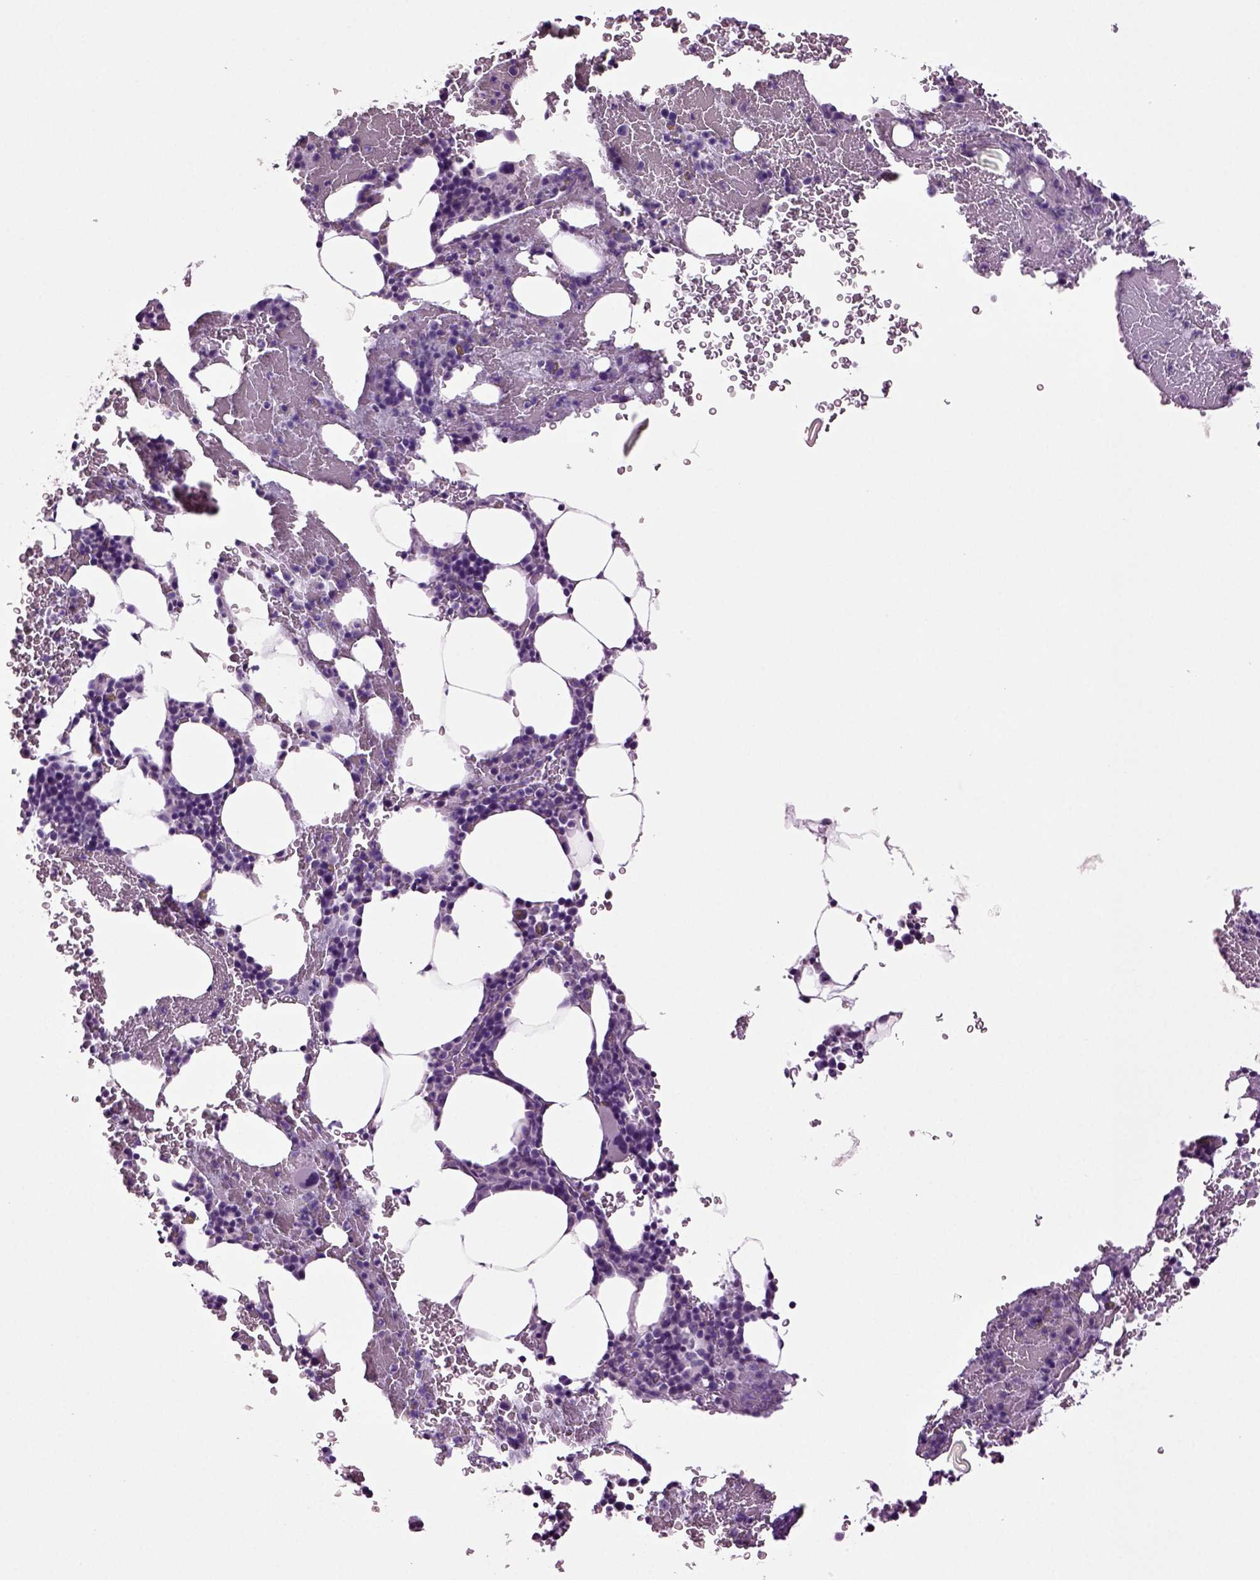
{"staining": {"intensity": "moderate", "quantity": "<25%", "location": "cytoplasmic/membranous"}, "tissue": "bone marrow", "cell_type": "Hematopoietic cells", "image_type": "normal", "snomed": [{"axis": "morphology", "description": "Normal tissue, NOS"}, {"axis": "topography", "description": "Bone marrow"}], "caption": "Human bone marrow stained with a protein marker displays moderate staining in hematopoietic cells.", "gene": "SLC17A6", "patient": {"sex": "male", "age": 64}}